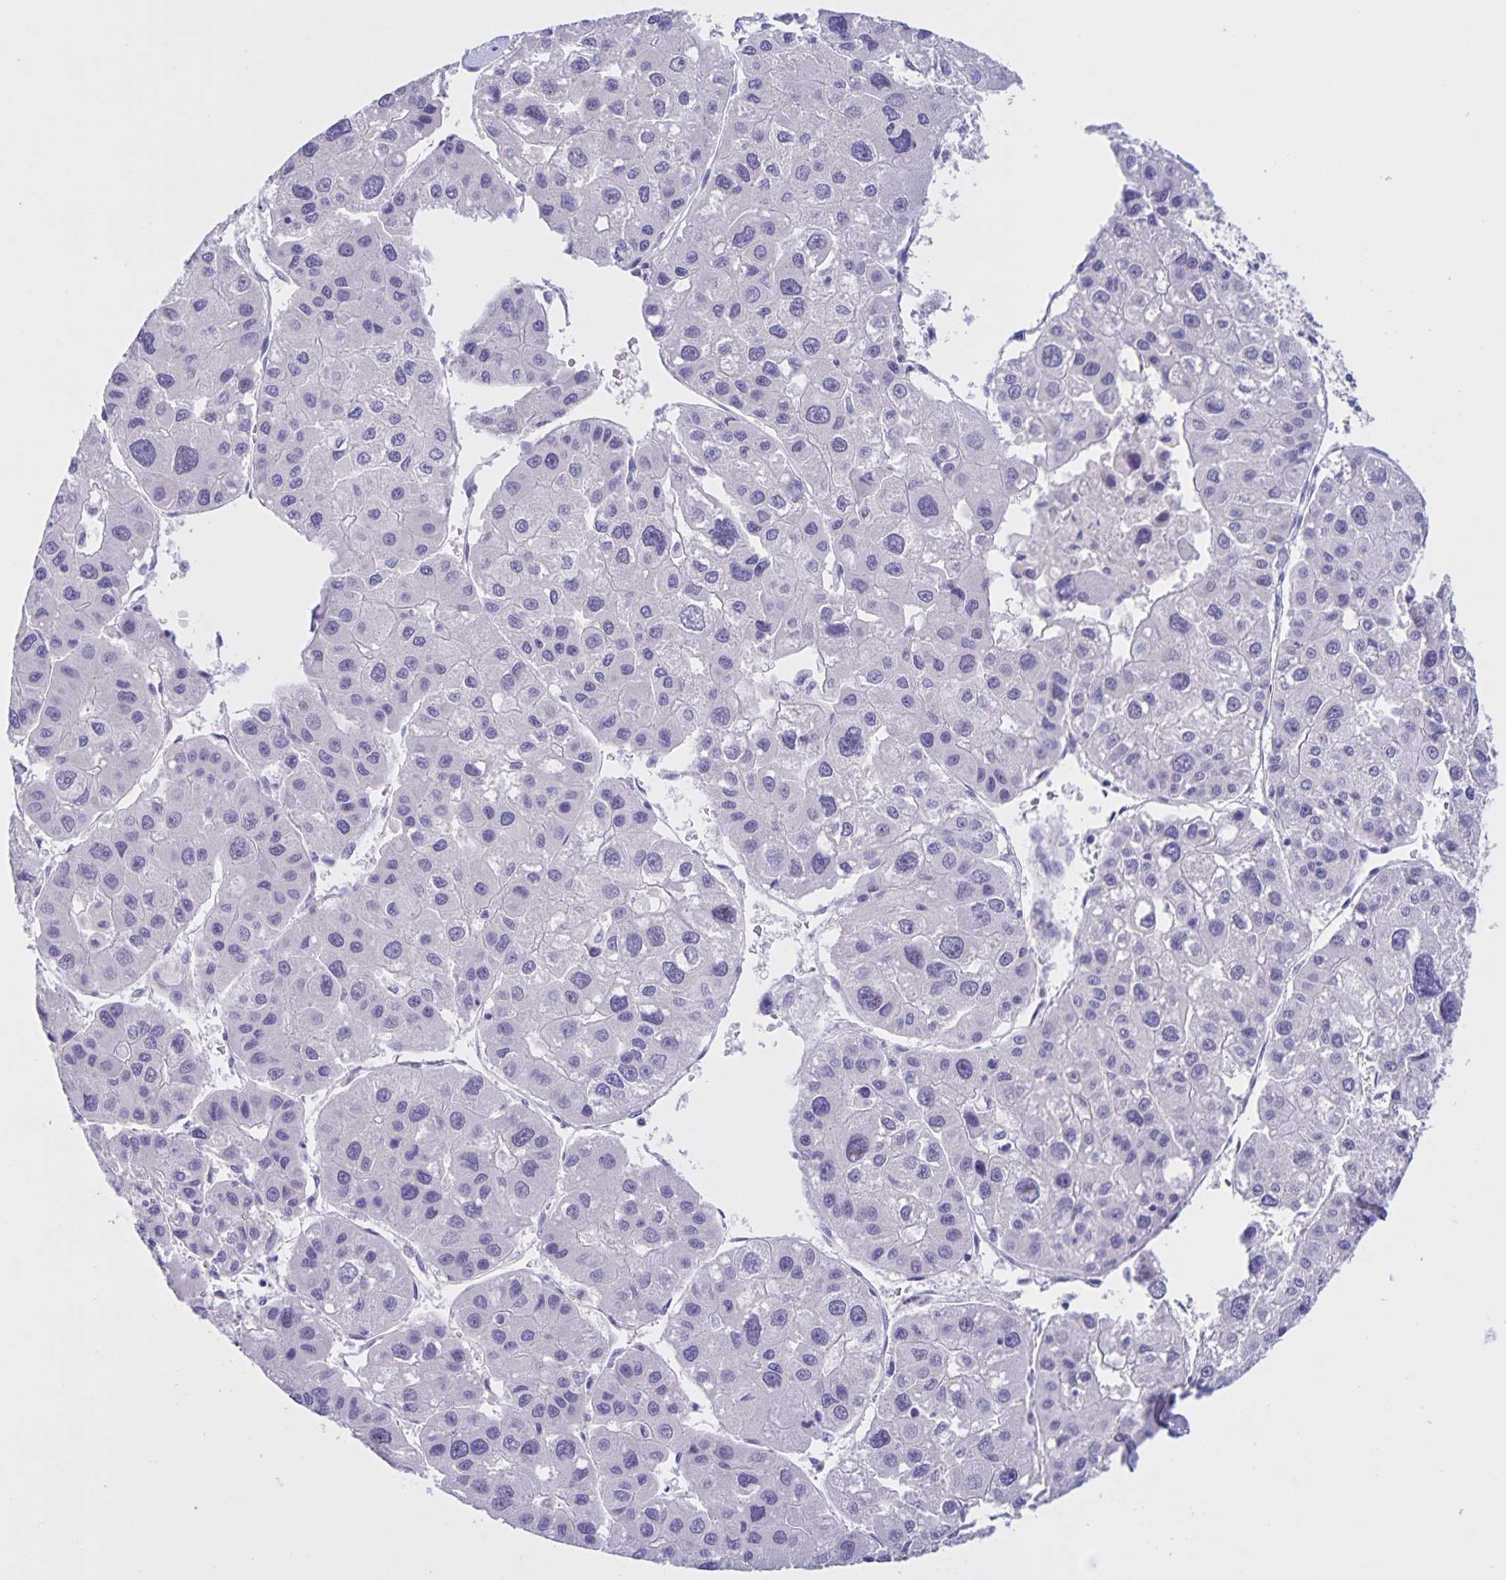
{"staining": {"intensity": "negative", "quantity": "none", "location": "none"}, "tissue": "liver cancer", "cell_type": "Tumor cells", "image_type": "cancer", "snomed": [{"axis": "morphology", "description": "Carcinoma, Hepatocellular, NOS"}, {"axis": "topography", "description": "Liver"}], "caption": "Immunohistochemistry photomicrograph of neoplastic tissue: hepatocellular carcinoma (liver) stained with DAB shows no significant protein positivity in tumor cells. (DAB immunohistochemistry, high magnification).", "gene": "DMGDH", "patient": {"sex": "male", "age": 73}}